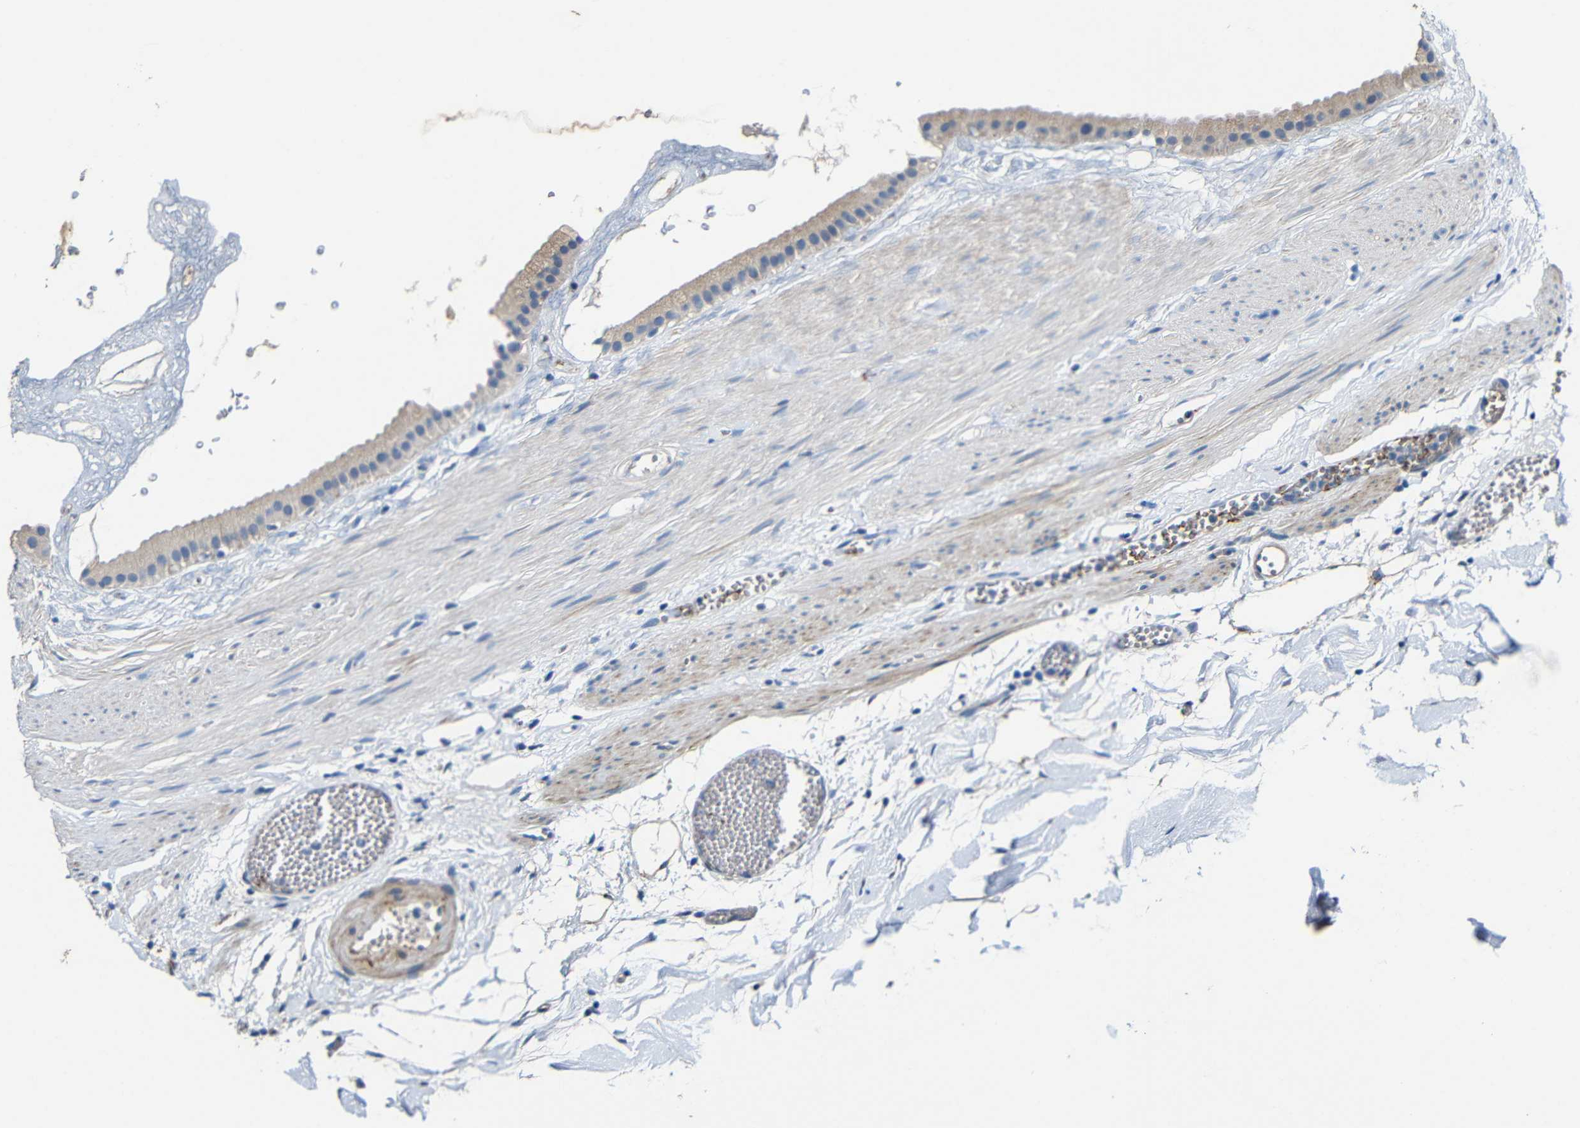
{"staining": {"intensity": "weak", "quantity": "<25%", "location": "cytoplasmic/membranous"}, "tissue": "gallbladder", "cell_type": "Glandular cells", "image_type": "normal", "snomed": [{"axis": "morphology", "description": "Normal tissue, NOS"}, {"axis": "topography", "description": "Gallbladder"}], "caption": "Immunohistochemistry micrograph of unremarkable human gallbladder stained for a protein (brown), which exhibits no staining in glandular cells. The staining is performed using DAB brown chromogen with nuclei counter-stained in using hematoxylin.", "gene": "ACKR2", "patient": {"sex": "female", "age": 64}}